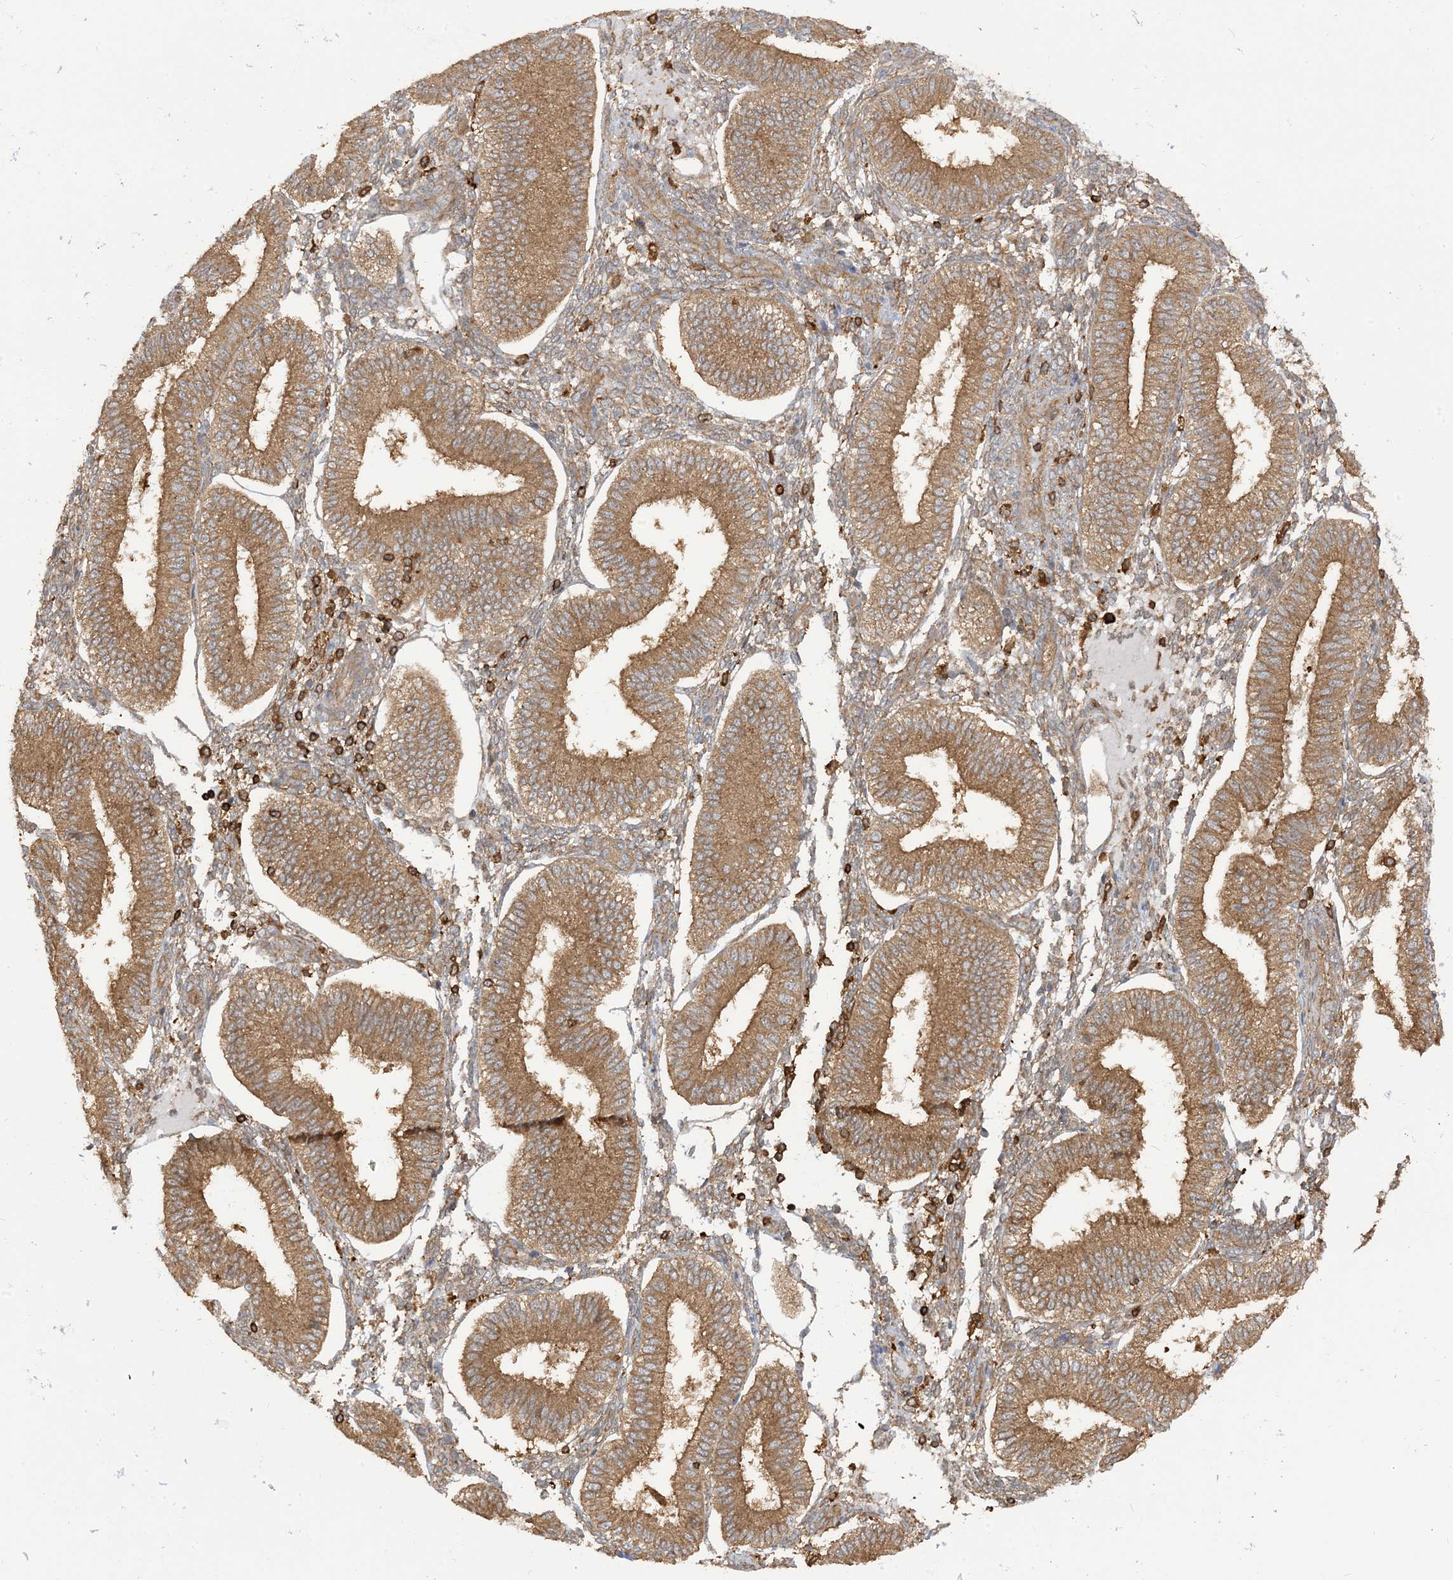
{"staining": {"intensity": "weak", "quantity": "<25%", "location": "cytoplasmic/membranous"}, "tissue": "endometrium", "cell_type": "Cells in endometrial stroma", "image_type": "normal", "snomed": [{"axis": "morphology", "description": "Normal tissue, NOS"}, {"axis": "topography", "description": "Endometrium"}], "caption": "Micrograph shows no protein staining in cells in endometrial stroma of unremarkable endometrium. The staining was performed using DAB to visualize the protein expression in brown, while the nuclei were stained in blue with hematoxylin (Magnification: 20x).", "gene": "CAPZB", "patient": {"sex": "female", "age": 39}}